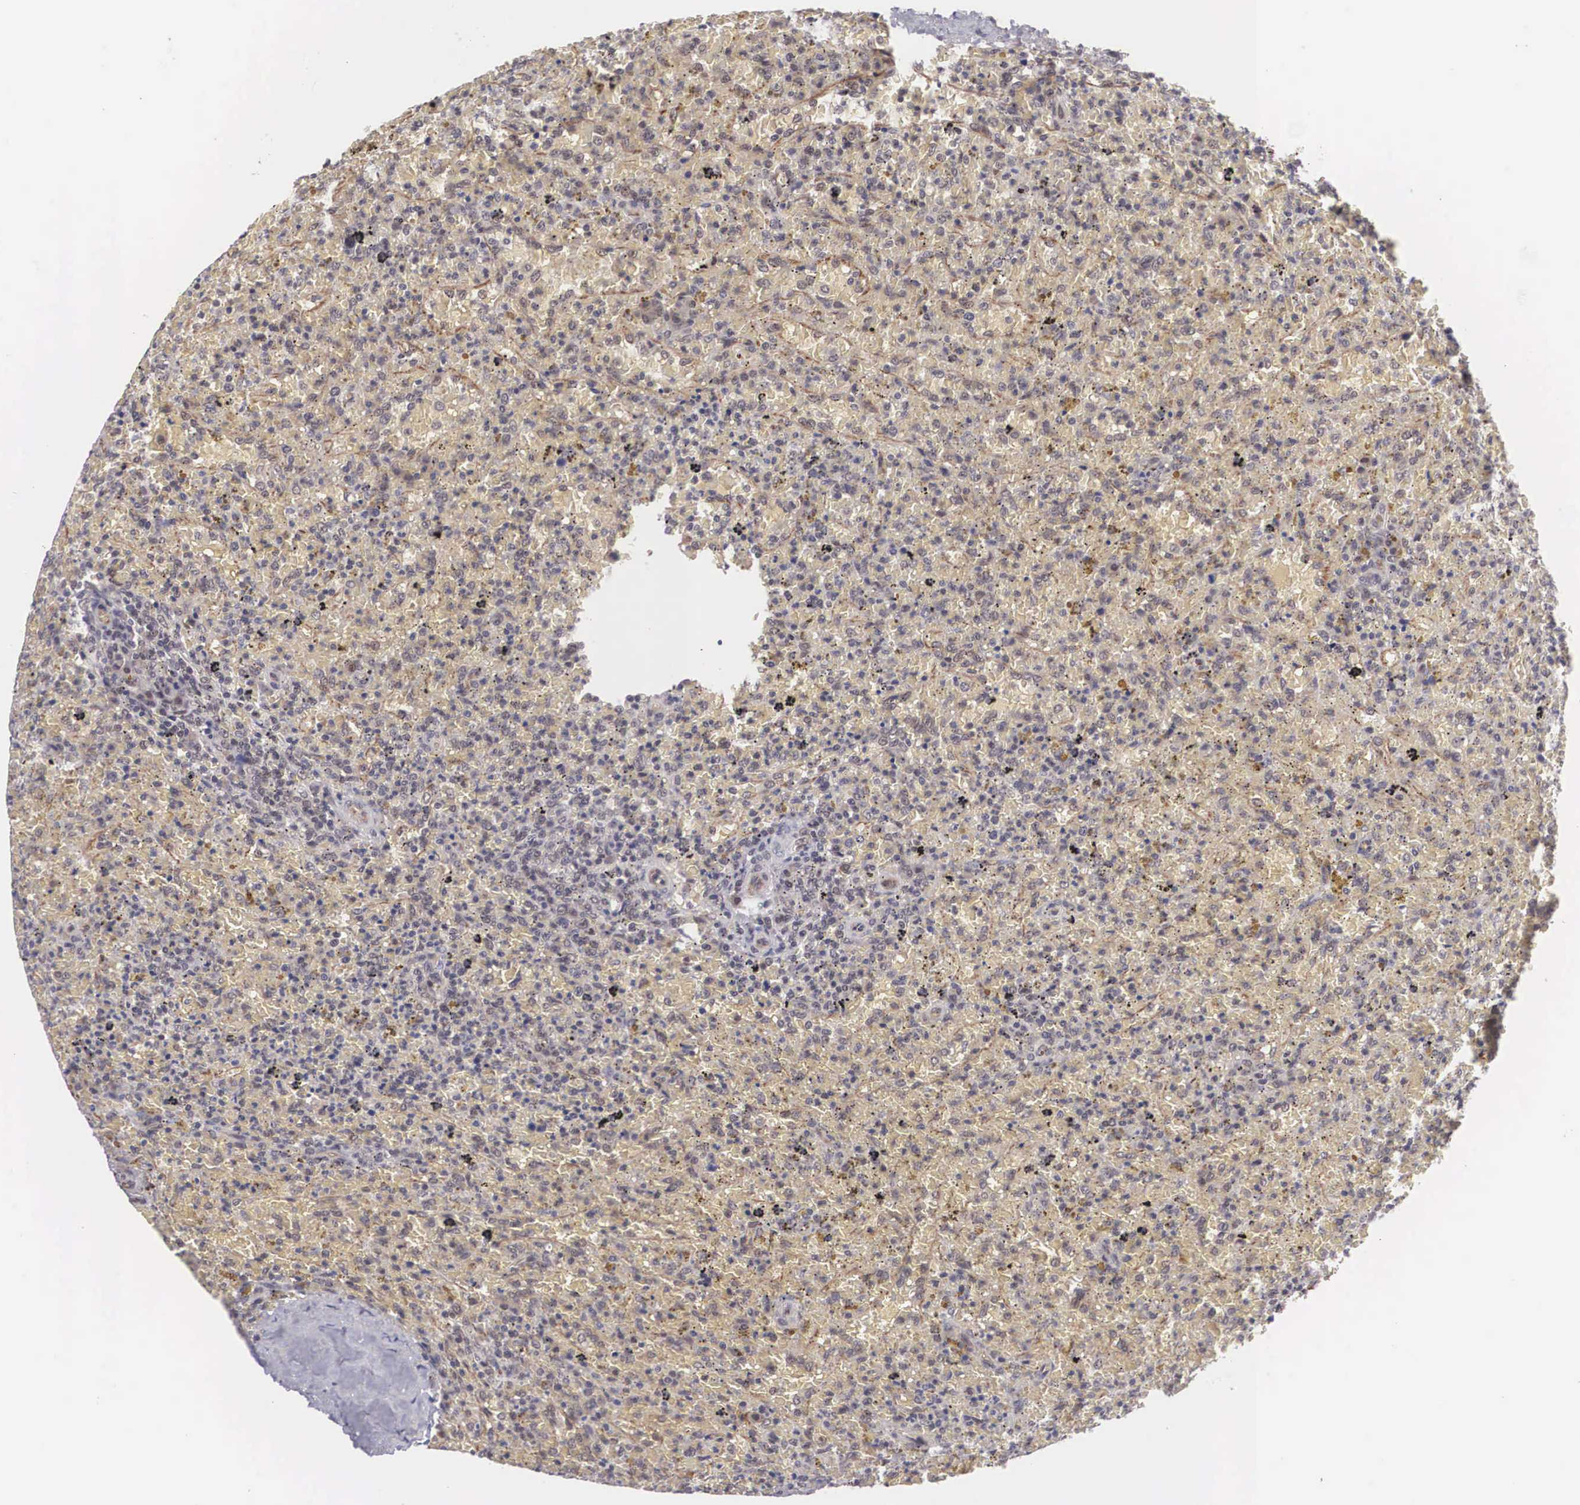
{"staining": {"intensity": "negative", "quantity": "none", "location": "none"}, "tissue": "lymphoma", "cell_type": "Tumor cells", "image_type": "cancer", "snomed": [{"axis": "morphology", "description": "Malignant lymphoma, non-Hodgkin's type, High grade"}, {"axis": "topography", "description": "Spleen"}, {"axis": "topography", "description": "Lymph node"}], "caption": "Human high-grade malignant lymphoma, non-Hodgkin's type stained for a protein using immunohistochemistry (IHC) displays no positivity in tumor cells.", "gene": "MORC2", "patient": {"sex": "female", "age": 70}}